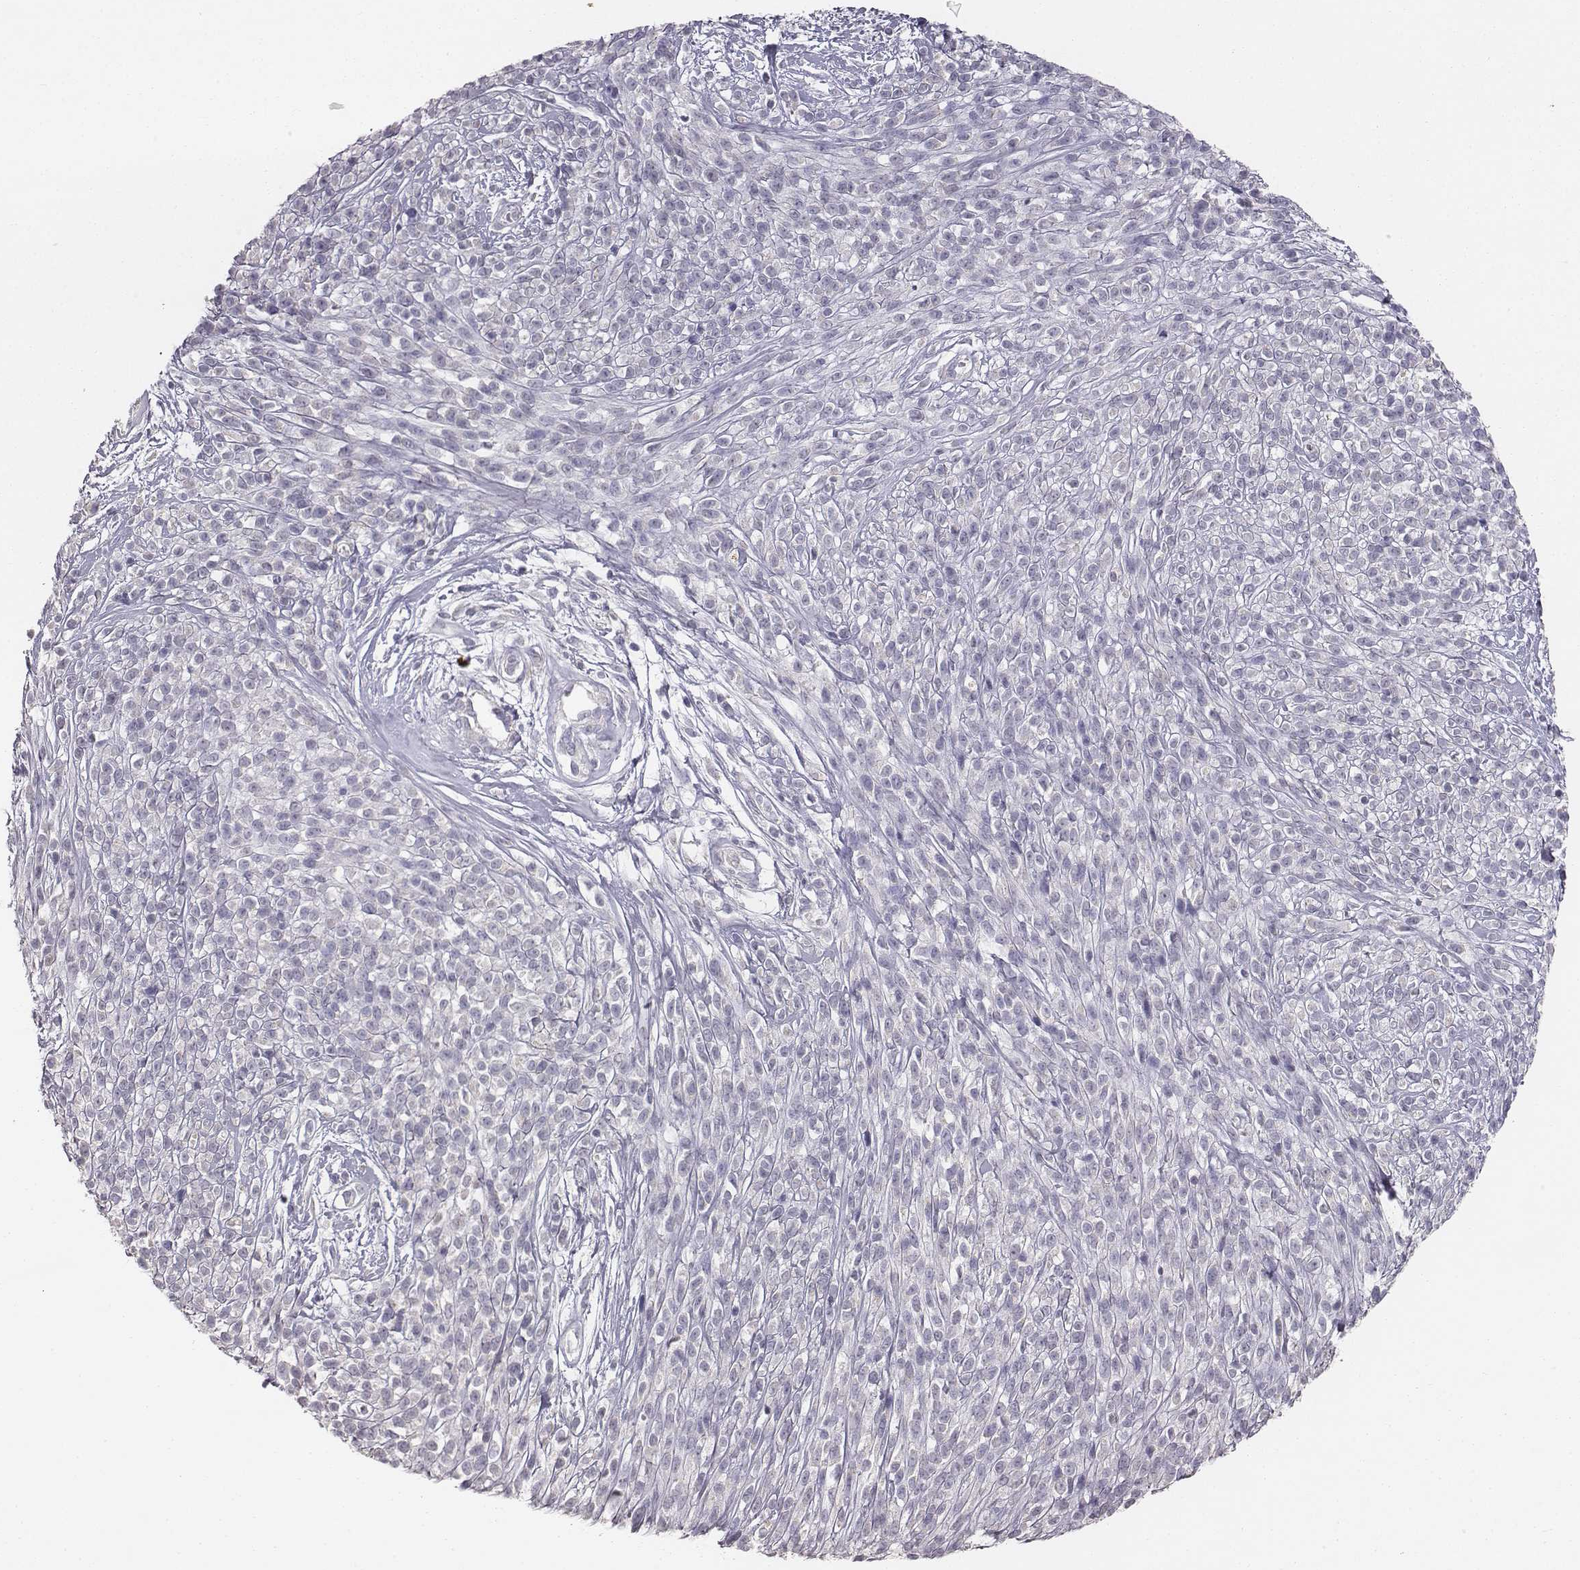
{"staining": {"intensity": "negative", "quantity": "none", "location": "none"}, "tissue": "melanoma", "cell_type": "Tumor cells", "image_type": "cancer", "snomed": [{"axis": "morphology", "description": "Malignant melanoma, NOS"}, {"axis": "topography", "description": "Skin"}, {"axis": "topography", "description": "Skin of trunk"}], "caption": "Tumor cells show no significant staining in melanoma.", "gene": "ABCD3", "patient": {"sex": "male", "age": 74}}